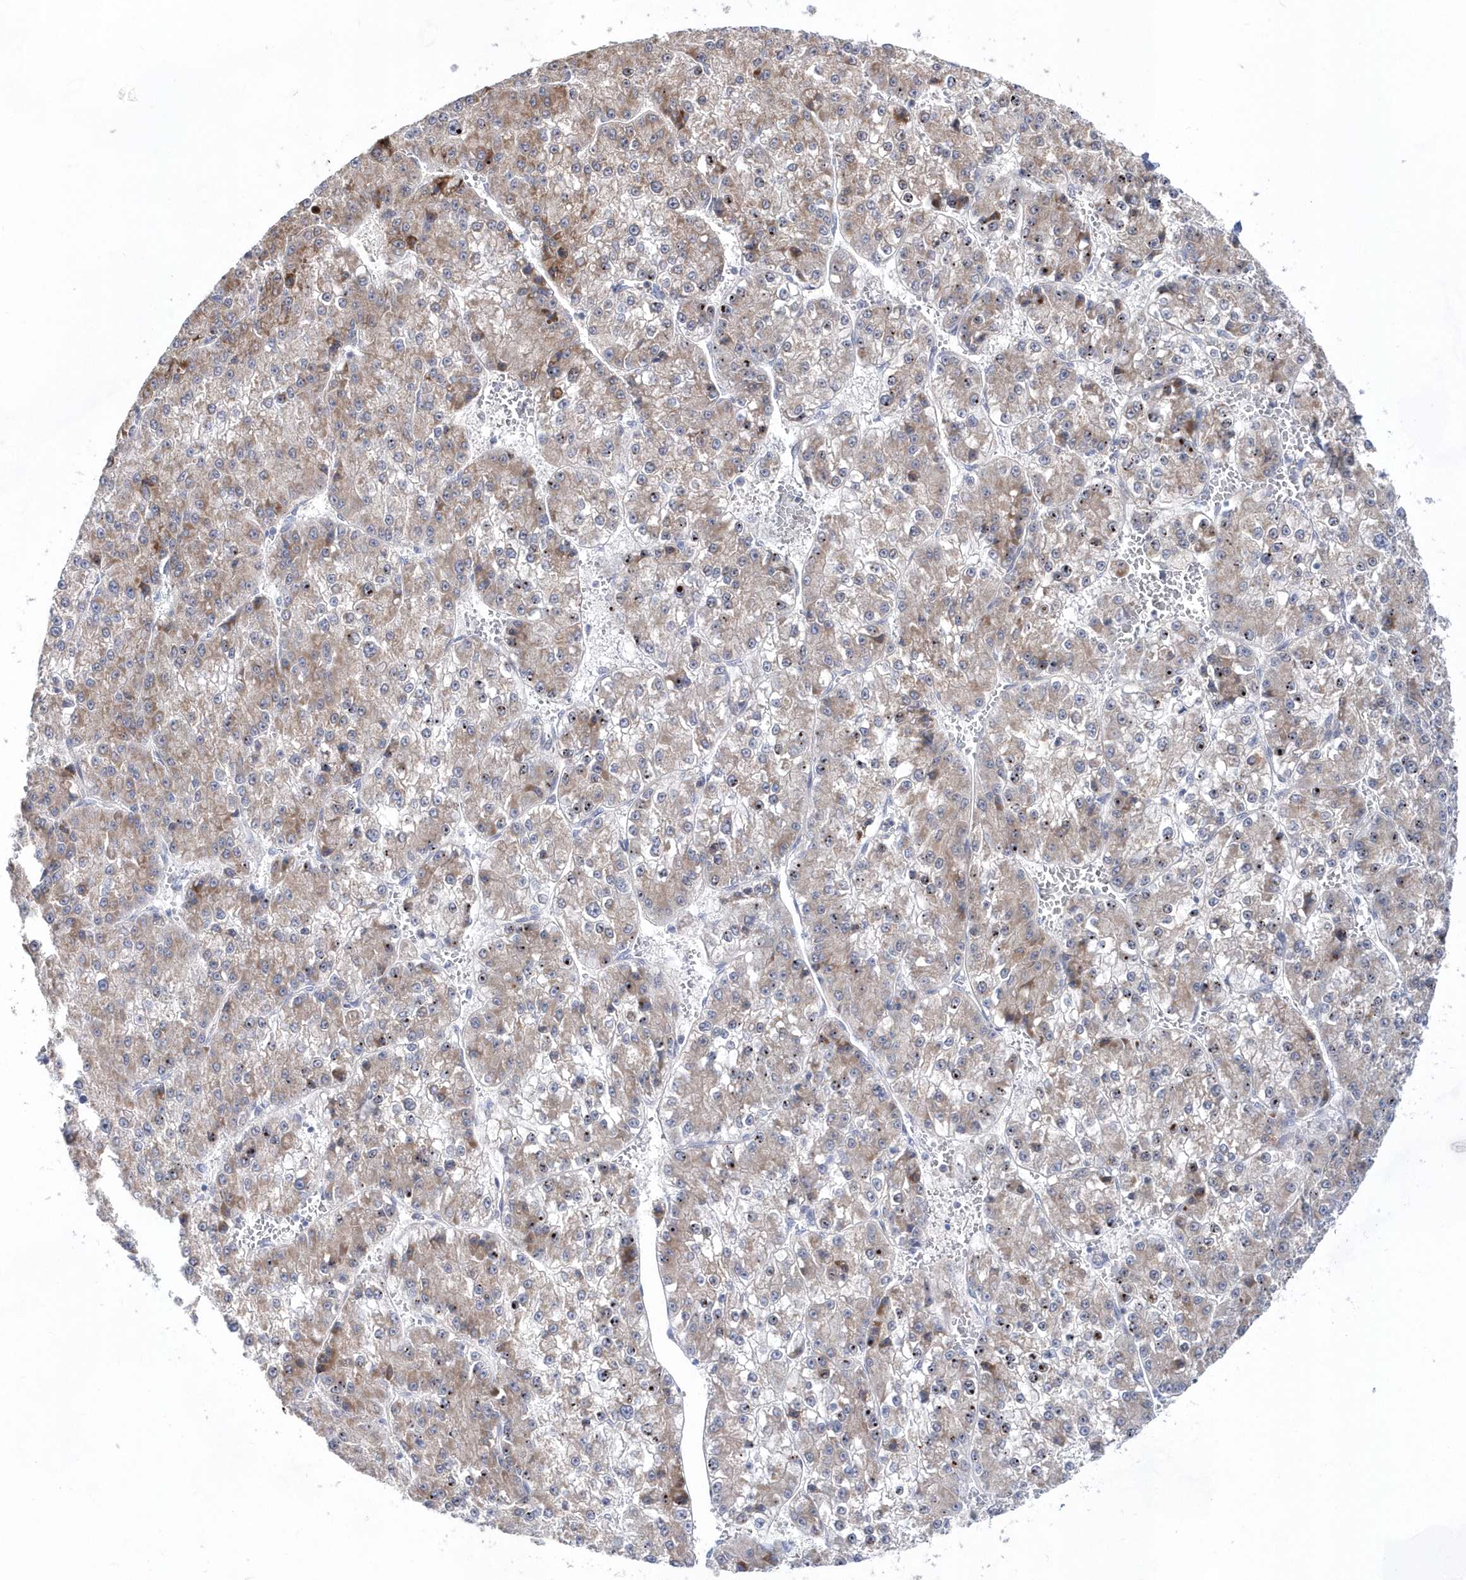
{"staining": {"intensity": "weak", "quantity": ">75%", "location": "cytoplasmic/membranous"}, "tissue": "liver cancer", "cell_type": "Tumor cells", "image_type": "cancer", "snomed": [{"axis": "morphology", "description": "Carcinoma, Hepatocellular, NOS"}, {"axis": "topography", "description": "Liver"}], "caption": "Brown immunohistochemical staining in liver hepatocellular carcinoma displays weak cytoplasmic/membranous positivity in approximately >75% of tumor cells.", "gene": "BDH2", "patient": {"sex": "female", "age": 73}}